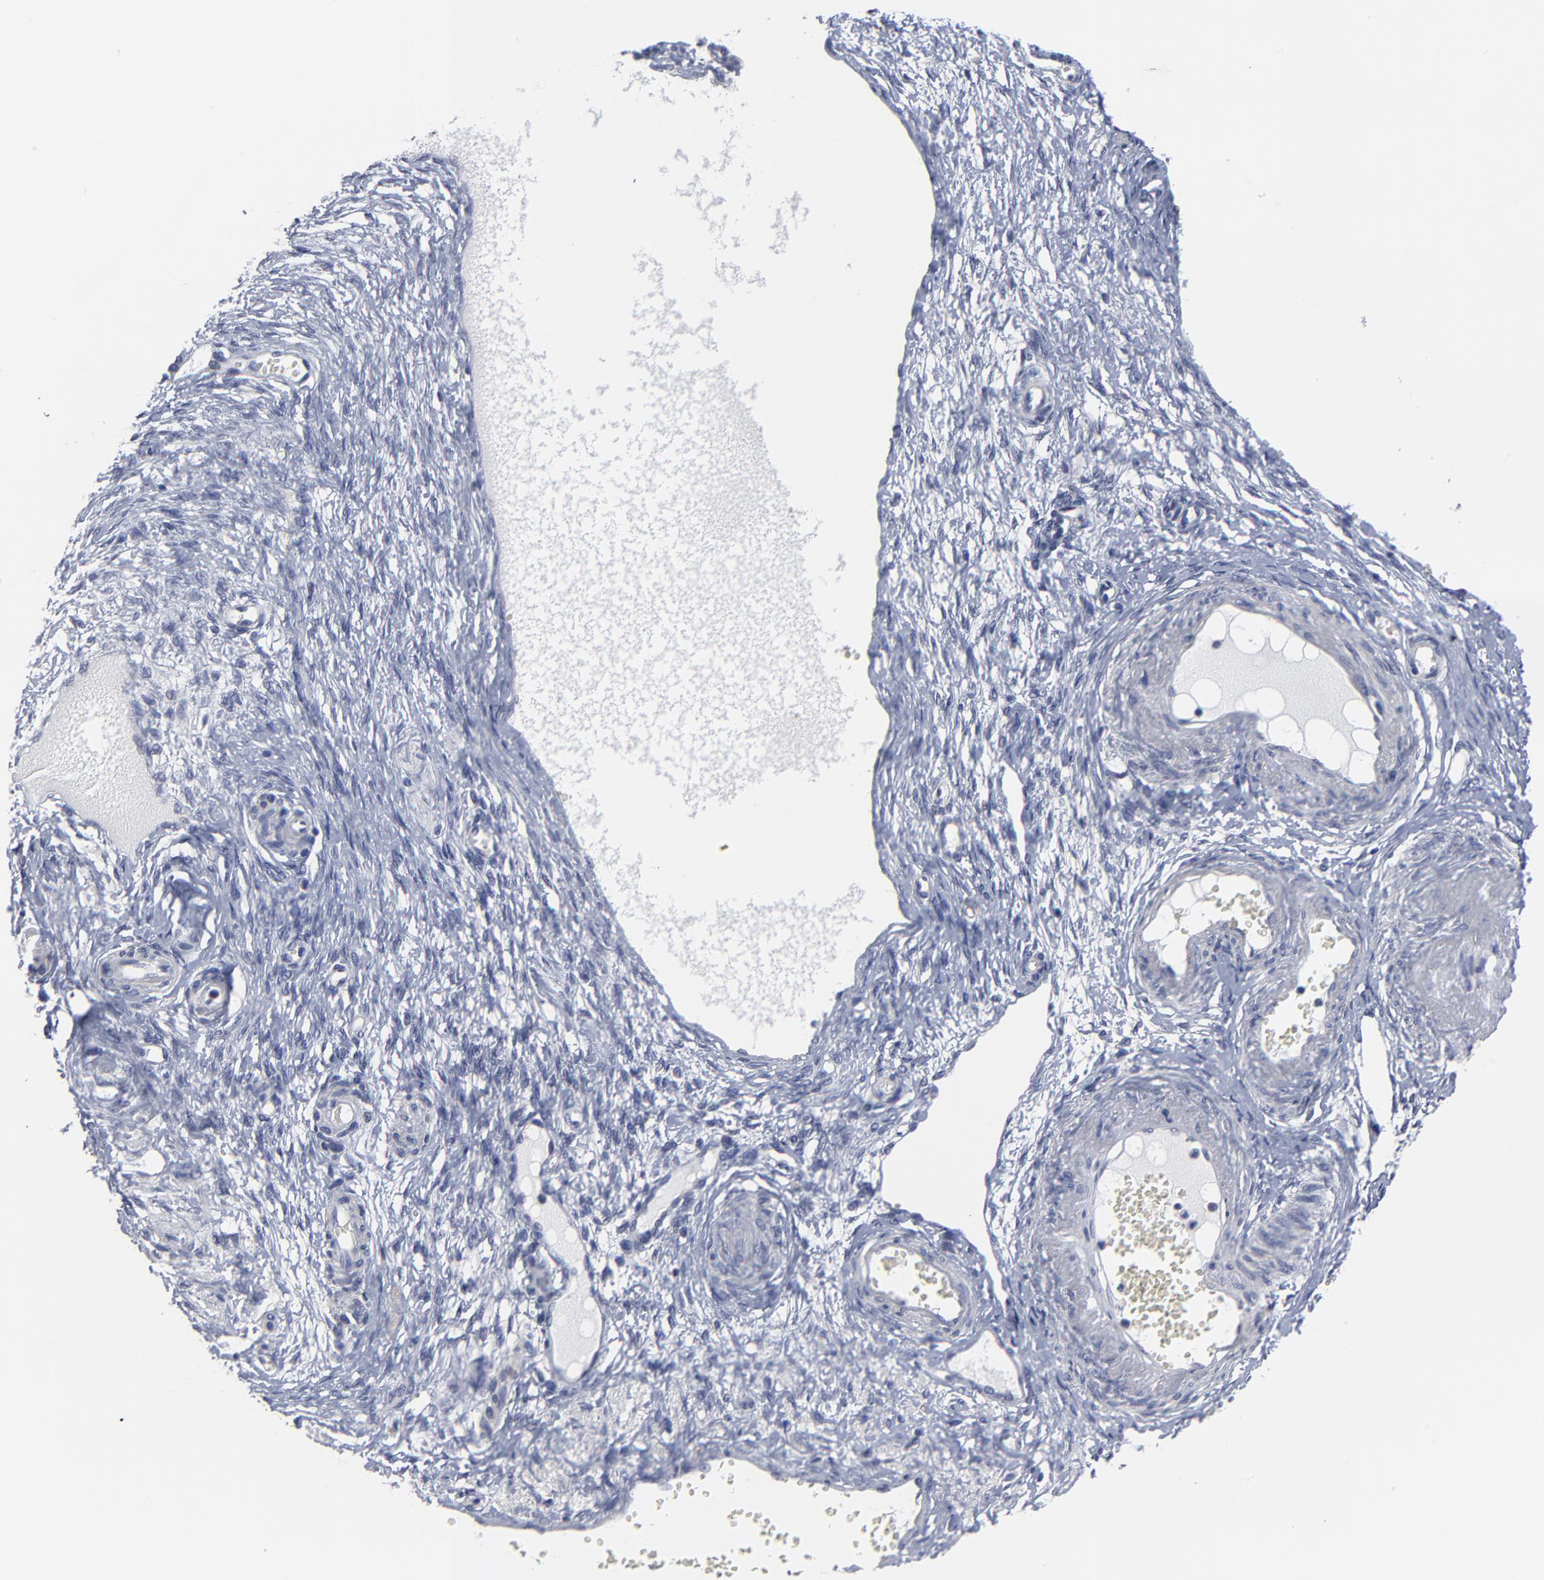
{"staining": {"intensity": "negative", "quantity": "none", "location": "none"}, "tissue": "ovarian cancer", "cell_type": "Tumor cells", "image_type": "cancer", "snomed": [{"axis": "morphology", "description": "Cystadenocarcinoma, mucinous, NOS"}, {"axis": "topography", "description": "Ovary"}], "caption": "This micrograph is of ovarian mucinous cystadenocarcinoma stained with immunohistochemistry to label a protein in brown with the nuclei are counter-stained blue. There is no expression in tumor cells.", "gene": "MAGEA10", "patient": {"sex": "female", "age": 57}}